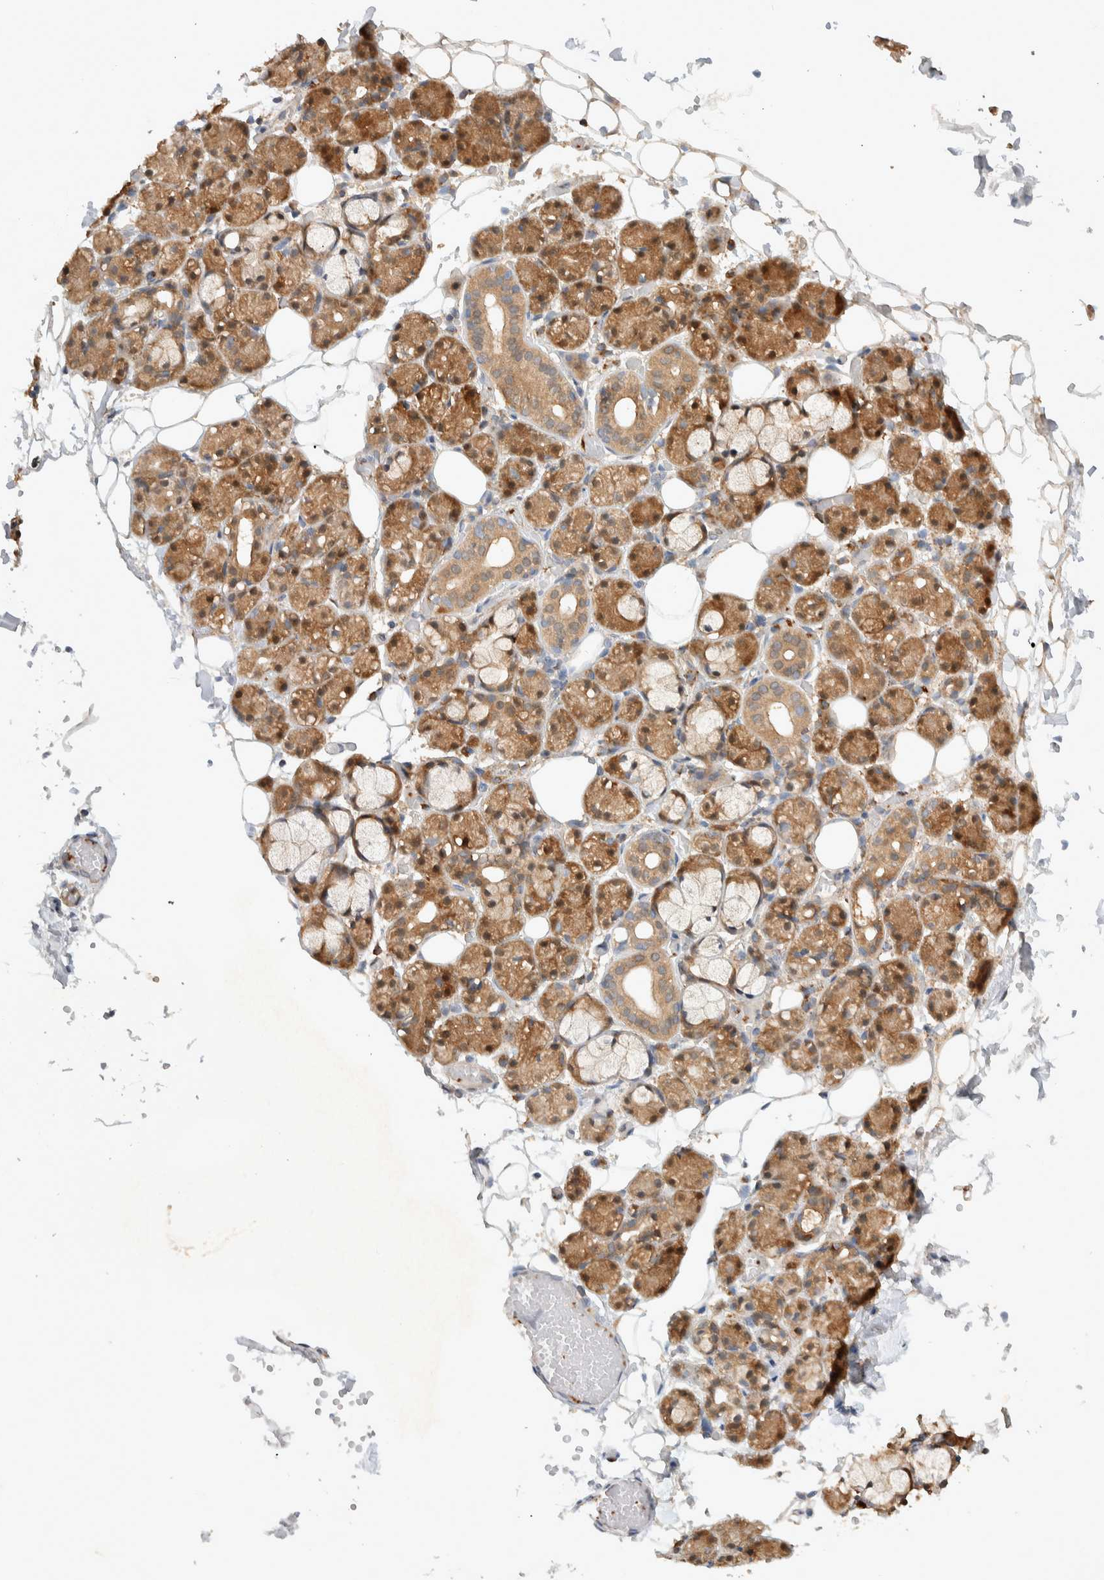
{"staining": {"intensity": "moderate", "quantity": ">75%", "location": "cytoplasmic/membranous,nuclear"}, "tissue": "salivary gland", "cell_type": "Glandular cells", "image_type": "normal", "snomed": [{"axis": "morphology", "description": "Normal tissue, NOS"}, {"axis": "topography", "description": "Salivary gland"}], "caption": "Protein analysis of normal salivary gland reveals moderate cytoplasmic/membranous,nuclear positivity in about >75% of glandular cells. Using DAB (3,3'-diaminobenzidine) (brown) and hematoxylin (blue) stains, captured at high magnification using brightfield microscopy.", "gene": "DEPTOR", "patient": {"sex": "male", "age": 63}}